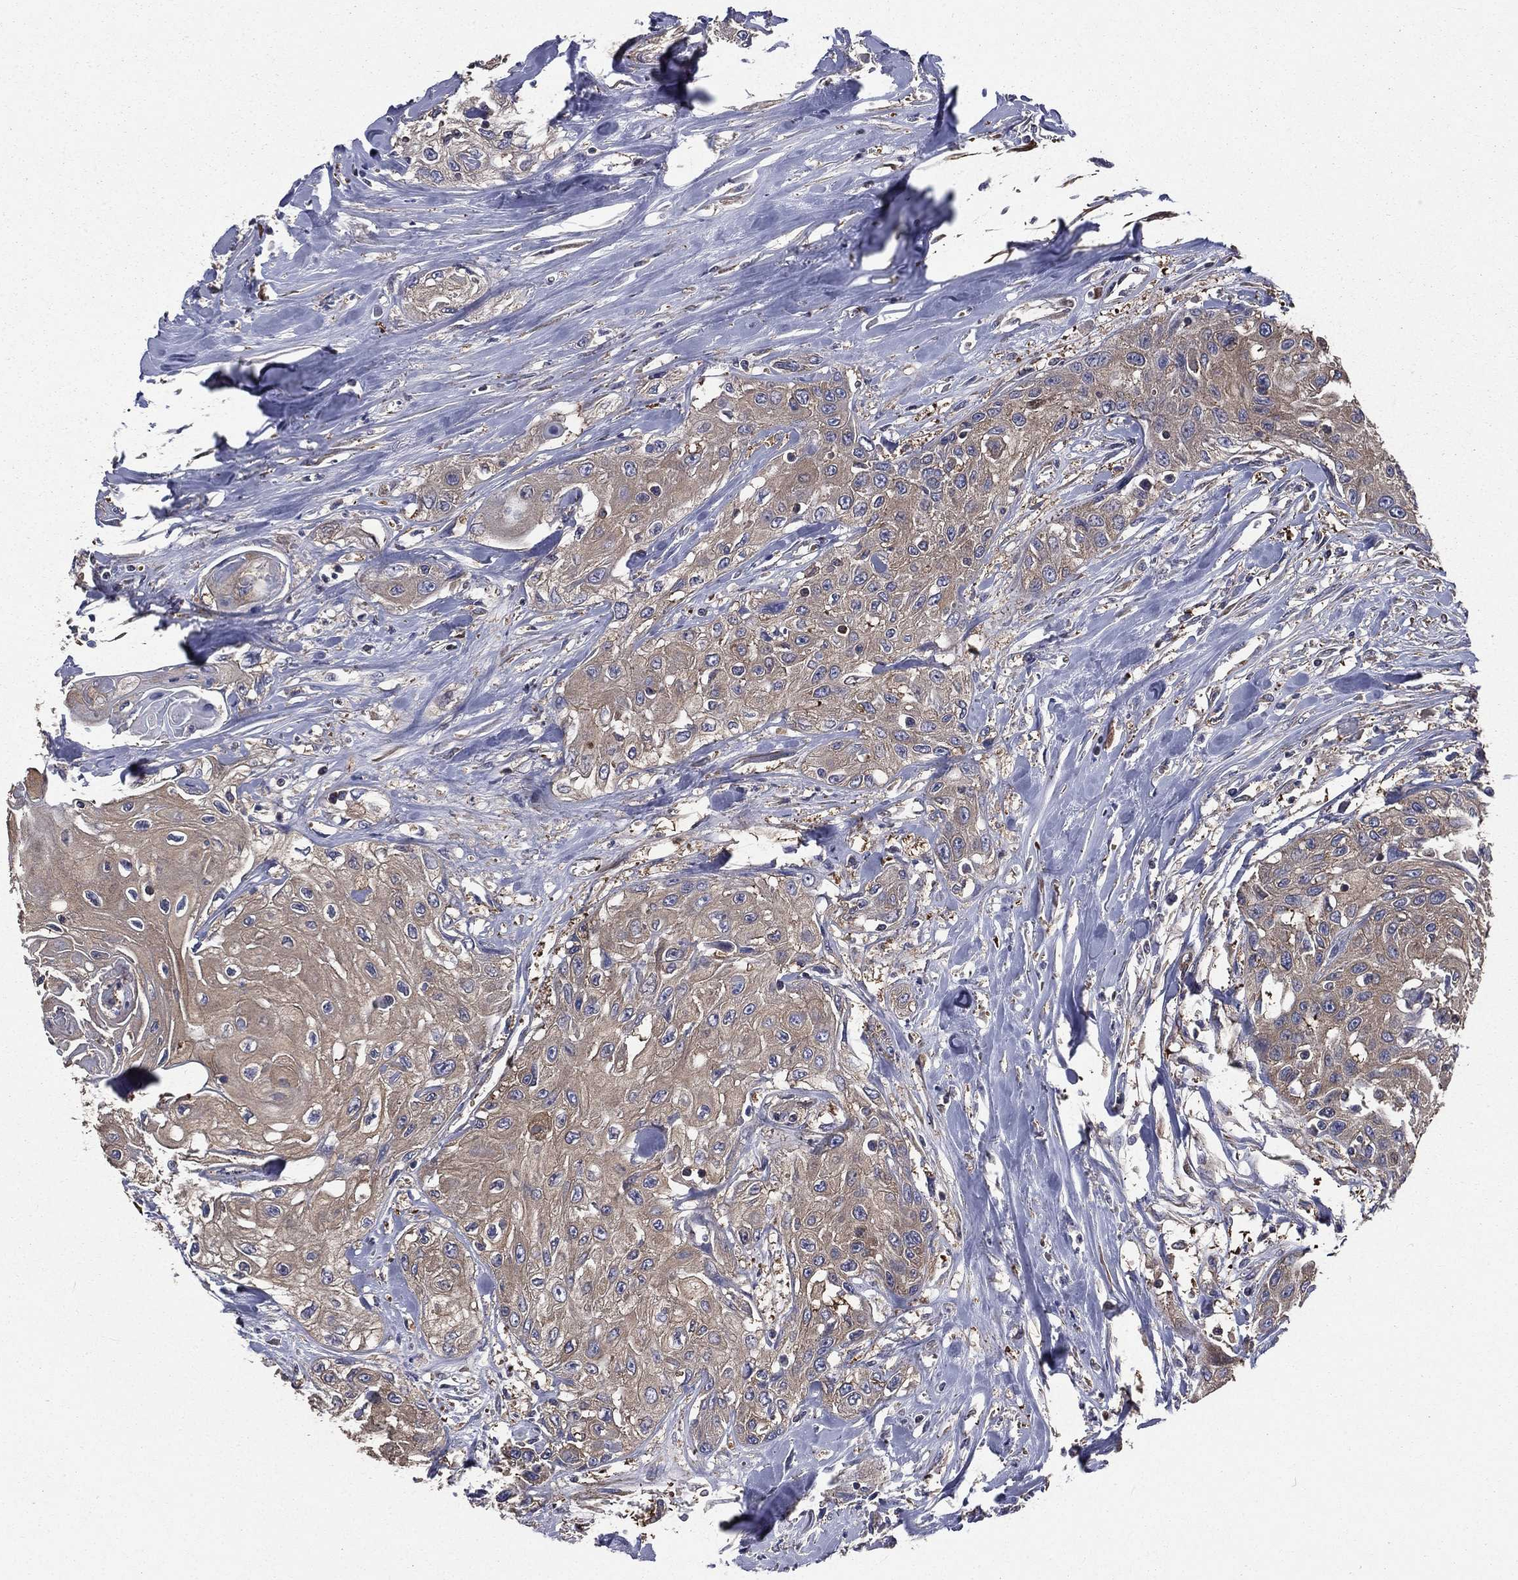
{"staining": {"intensity": "weak", "quantity": "25%-75%", "location": "cytoplasmic/membranous"}, "tissue": "head and neck cancer", "cell_type": "Tumor cells", "image_type": "cancer", "snomed": [{"axis": "morphology", "description": "Normal tissue, NOS"}, {"axis": "morphology", "description": "Squamous cell carcinoma, NOS"}, {"axis": "topography", "description": "Oral tissue"}, {"axis": "topography", "description": "Peripheral nerve tissue"}, {"axis": "topography", "description": "Head-Neck"}], "caption": "Immunohistochemical staining of squamous cell carcinoma (head and neck) reveals low levels of weak cytoplasmic/membranous protein positivity in approximately 25%-75% of tumor cells.", "gene": "SARS1", "patient": {"sex": "female", "age": 59}}